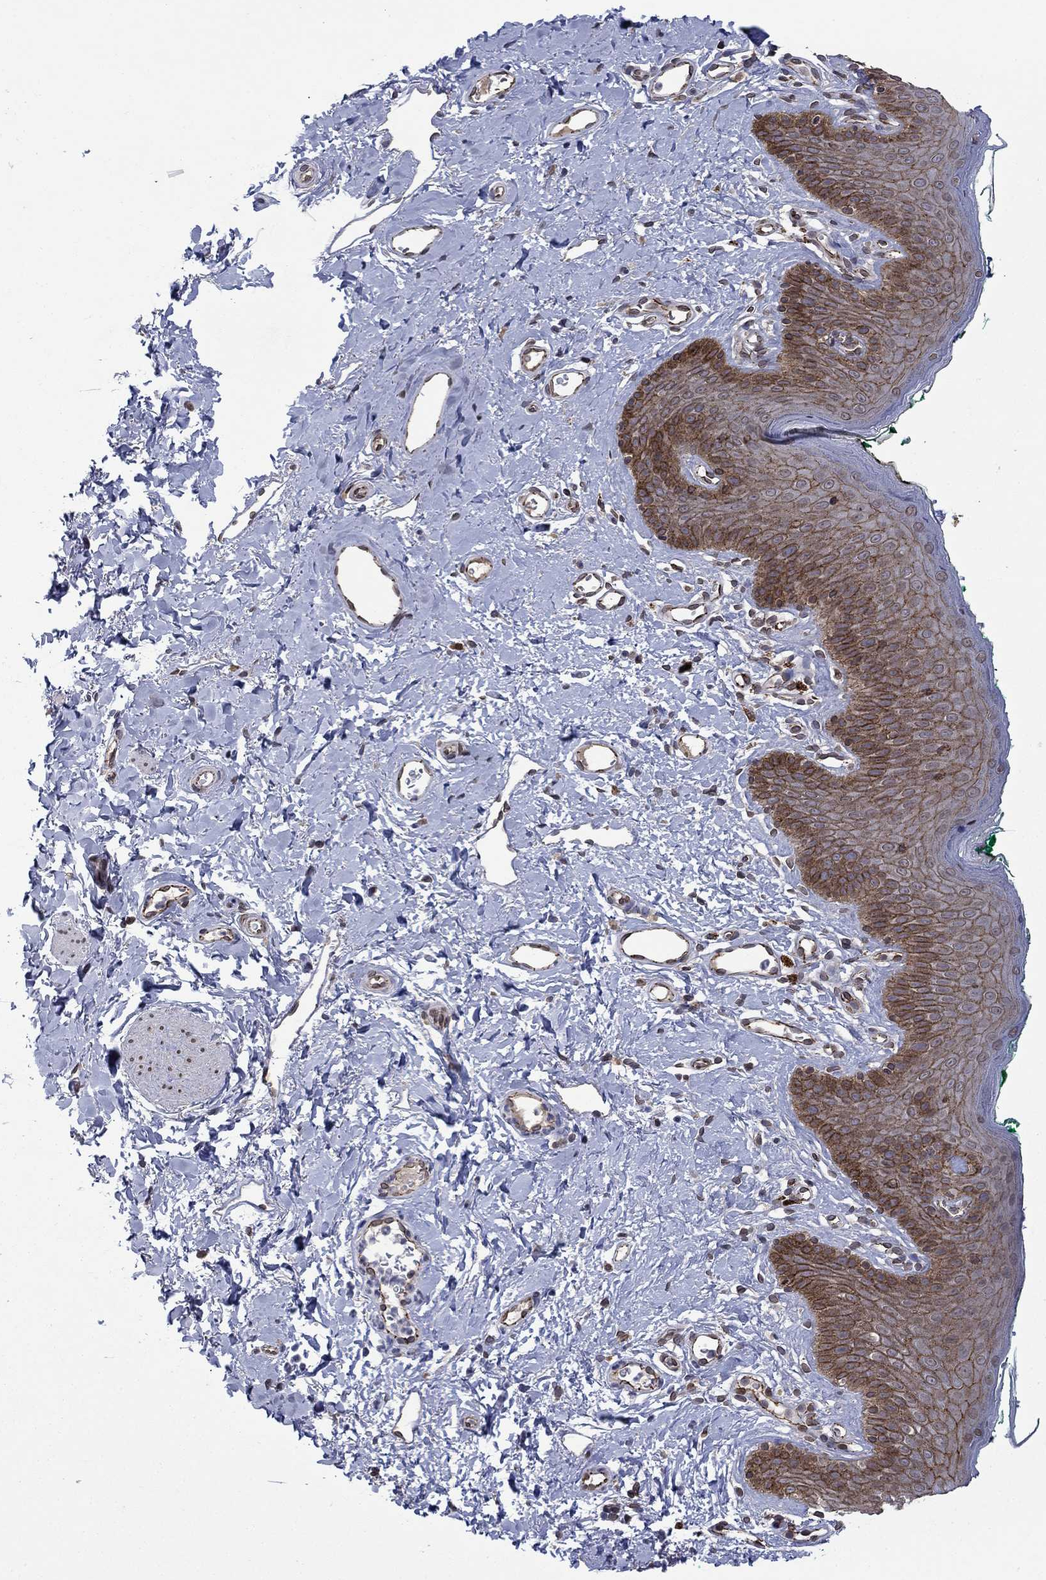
{"staining": {"intensity": "moderate", "quantity": ">75%", "location": "cytoplasmic/membranous"}, "tissue": "skin", "cell_type": "Epidermal cells", "image_type": "normal", "snomed": [{"axis": "morphology", "description": "Normal tissue, NOS"}, {"axis": "topography", "description": "Vulva"}], "caption": "This image shows benign skin stained with immunohistochemistry to label a protein in brown. The cytoplasmic/membranous of epidermal cells show moderate positivity for the protein. Nuclei are counter-stained blue.", "gene": "EMC9", "patient": {"sex": "female", "age": 66}}